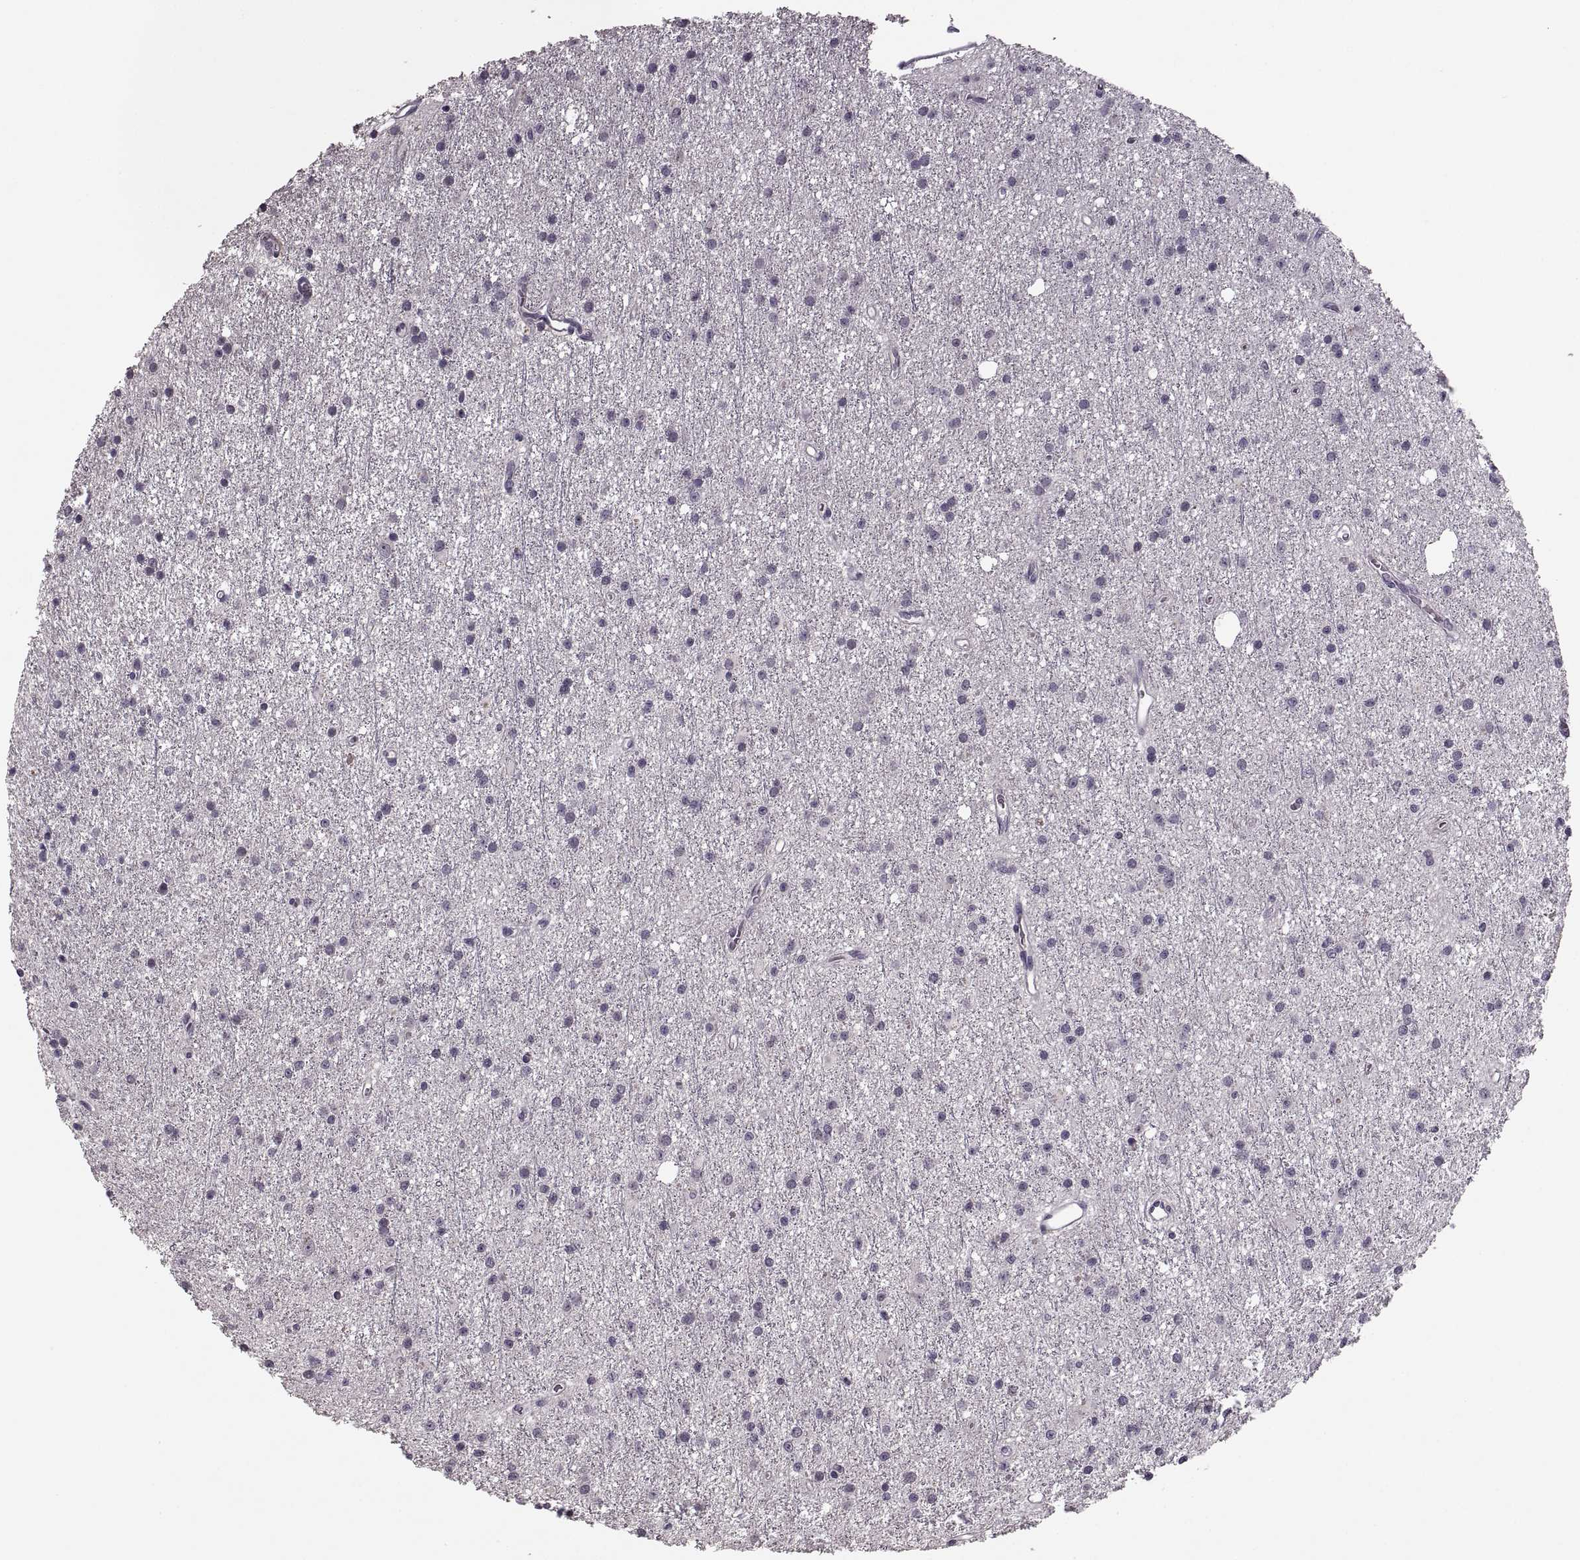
{"staining": {"intensity": "negative", "quantity": "none", "location": "none"}, "tissue": "glioma", "cell_type": "Tumor cells", "image_type": "cancer", "snomed": [{"axis": "morphology", "description": "Glioma, malignant, Low grade"}, {"axis": "topography", "description": "Brain"}], "caption": "High magnification brightfield microscopy of glioma stained with DAB (3,3'-diaminobenzidine) (brown) and counterstained with hematoxylin (blue): tumor cells show no significant positivity. The staining was performed using DAB (3,3'-diaminobenzidine) to visualize the protein expression in brown, while the nuclei were stained in blue with hematoxylin (Magnification: 20x).", "gene": "CACNA1F", "patient": {"sex": "male", "age": 27}}